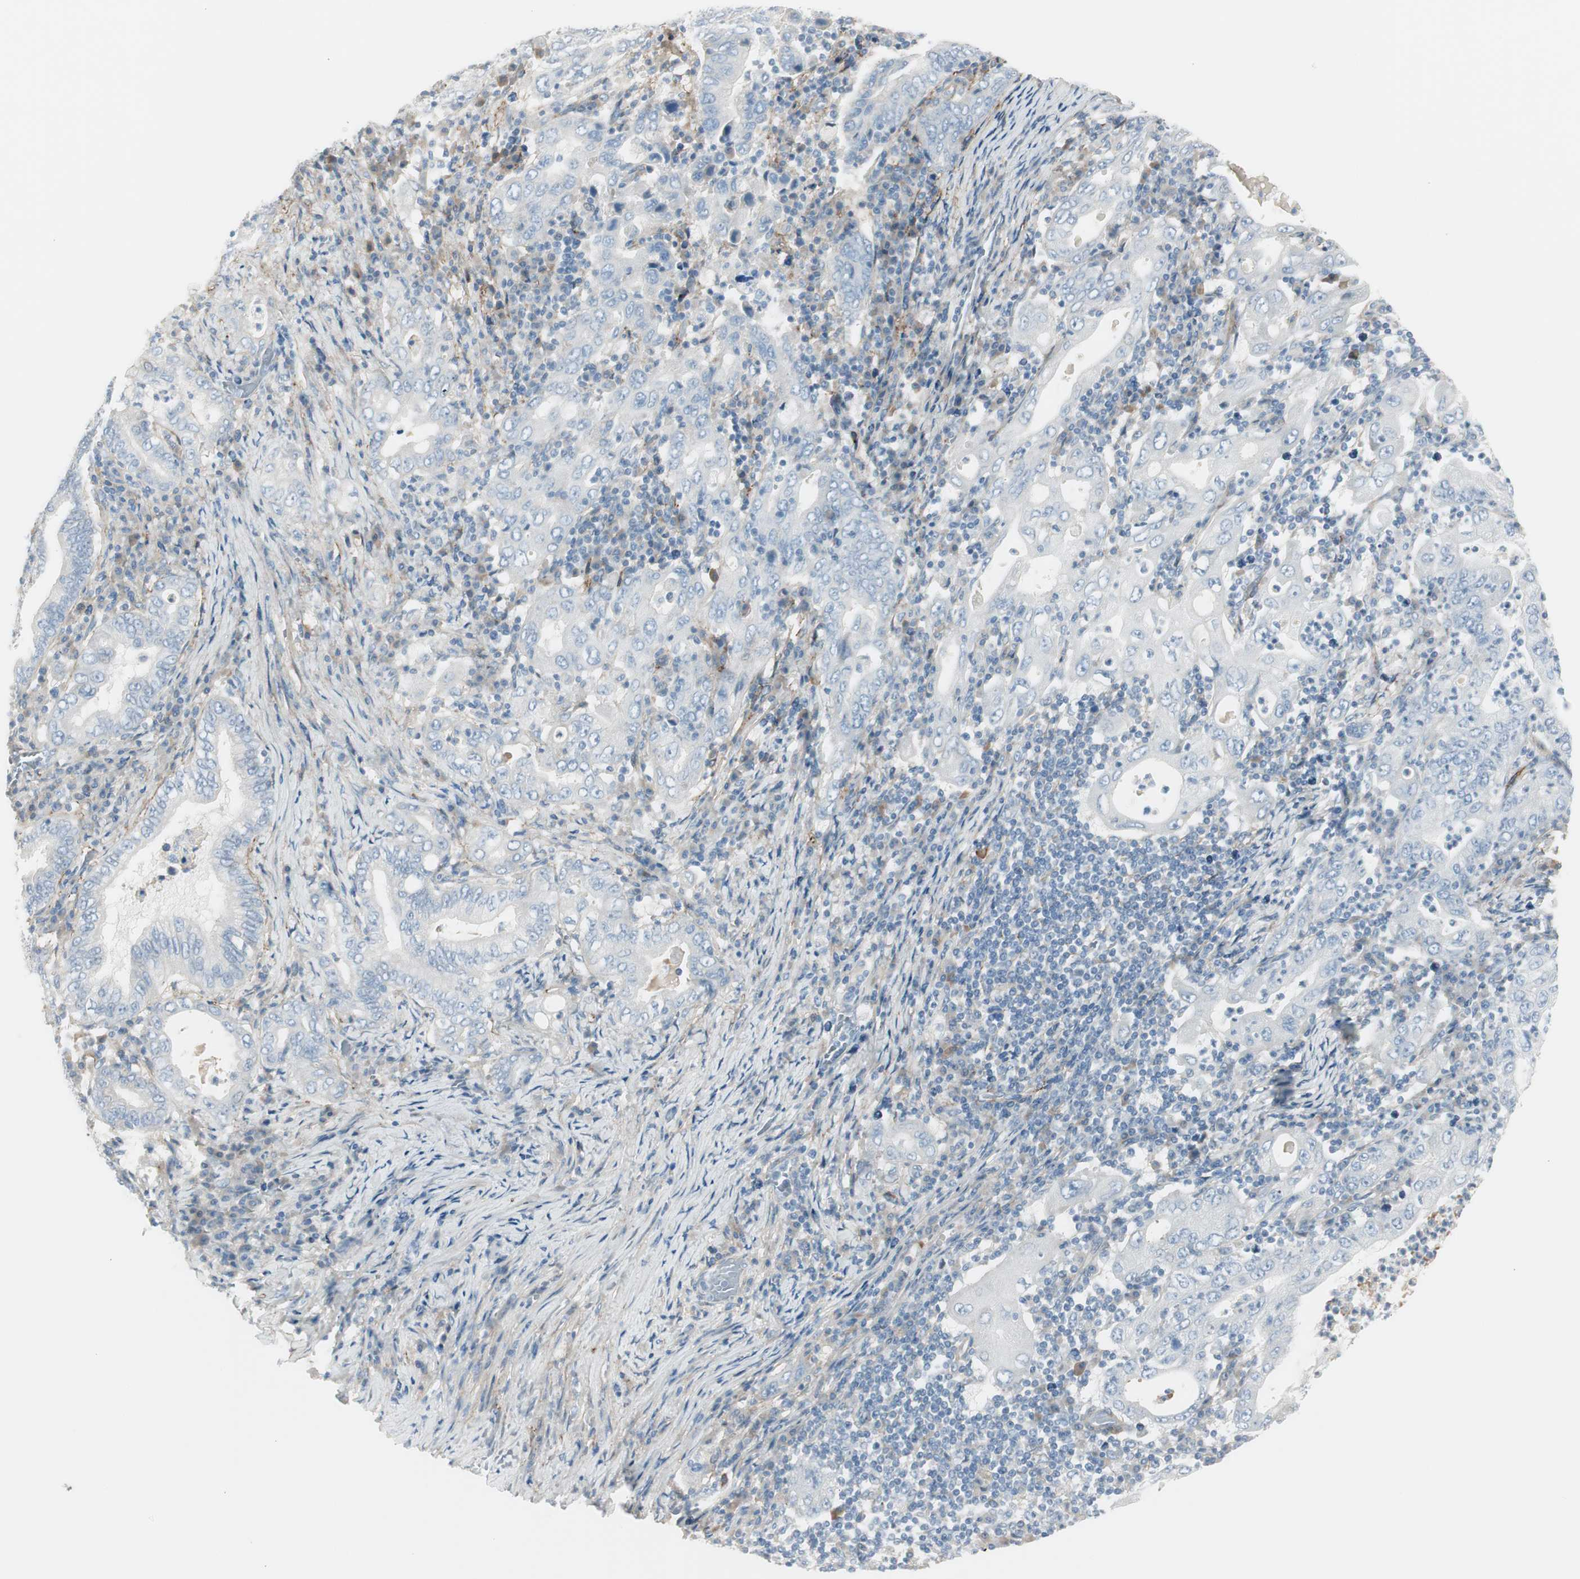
{"staining": {"intensity": "negative", "quantity": "none", "location": "none"}, "tissue": "stomach cancer", "cell_type": "Tumor cells", "image_type": "cancer", "snomed": [{"axis": "morphology", "description": "Normal tissue, NOS"}, {"axis": "morphology", "description": "Adenocarcinoma, NOS"}, {"axis": "topography", "description": "Esophagus"}, {"axis": "topography", "description": "Stomach, upper"}, {"axis": "topography", "description": "Peripheral nerve tissue"}], "caption": "Immunohistochemical staining of human stomach cancer (adenocarcinoma) demonstrates no significant expression in tumor cells.", "gene": "CACNA2D1", "patient": {"sex": "male", "age": 62}}